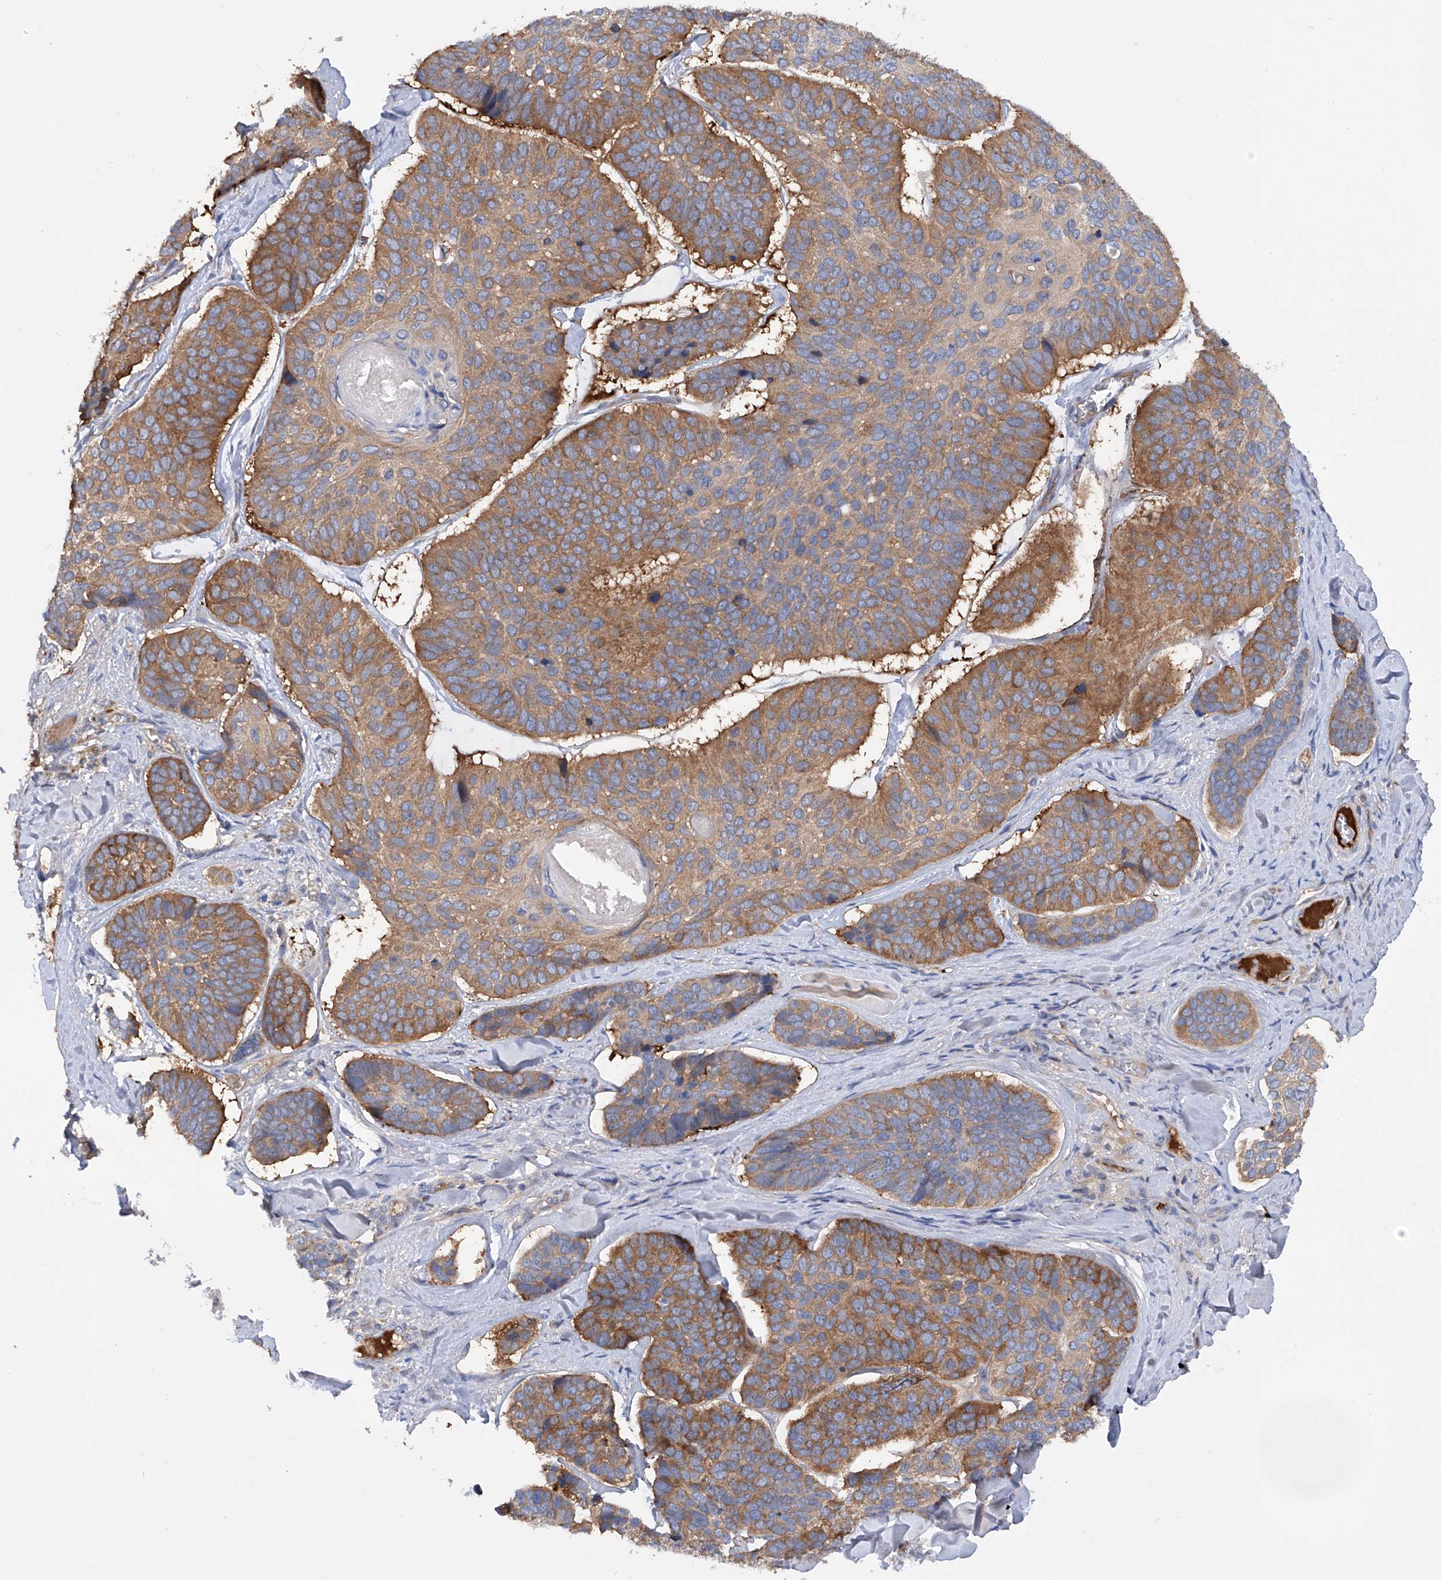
{"staining": {"intensity": "strong", "quantity": ">75%", "location": "cytoplasmic/membranous"}, "tissue": "skin cancer", "cell_type": "Tumor cells", "image_type": "cancer", "snomed": [{"axis": "morphology", "description": "Basal cell carcinoma"}, {"axis": "topography", "description": "Skin"}], "caption": "Human skin basal cell carcinoma stained with a brown dye shows strong cytoplasmic/membranous positive staining in about >75% of tumor cells.", "gene": "NUDT17", "patient": {"sex": "male", "age": 62}}